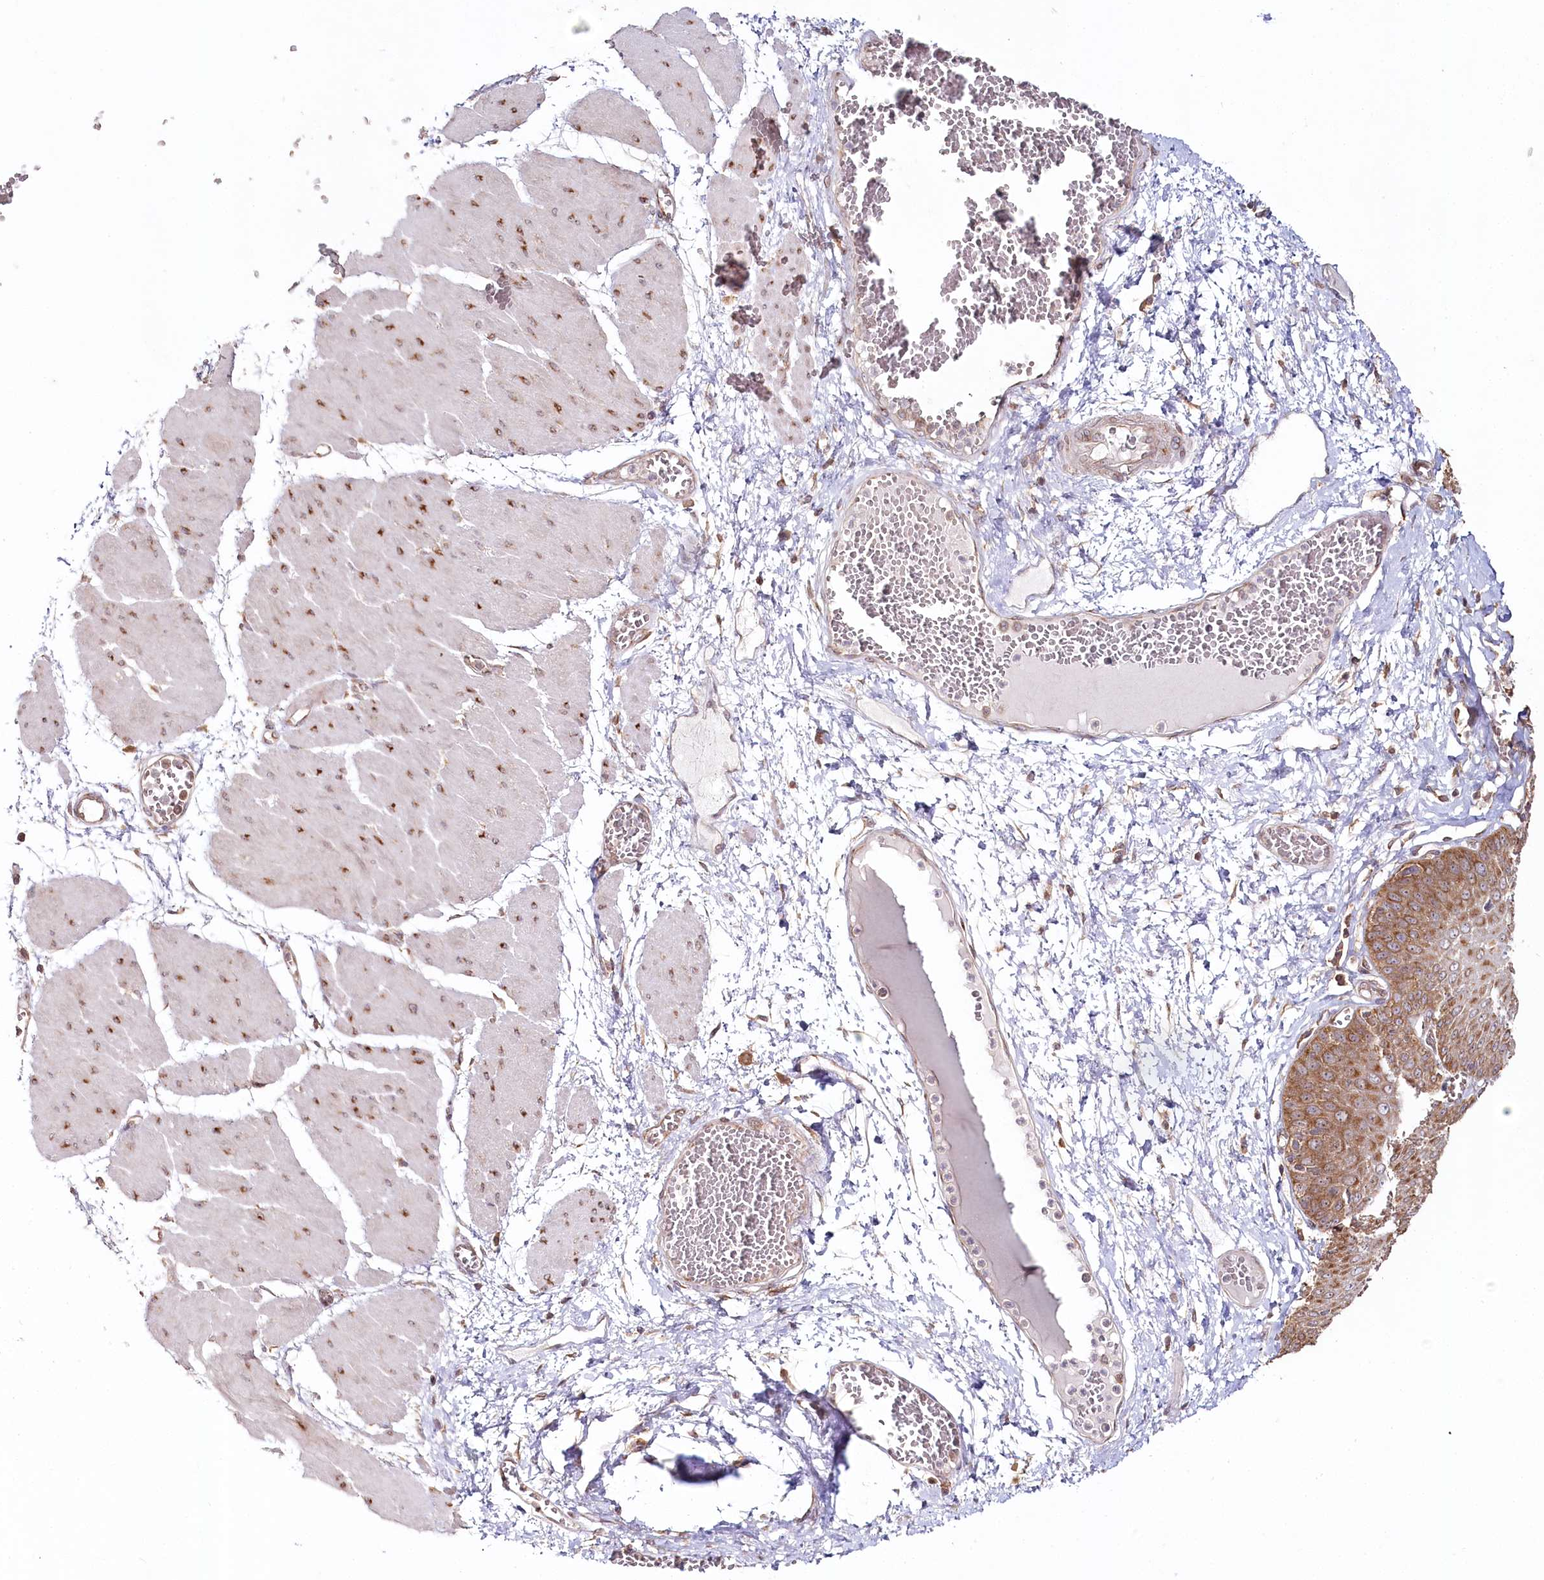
{"staining": {"intensity": "strong", "quantity": "25%-75%", "location": "cytoplasmic/membranous"}, "tissue": "esophagus", "cell_type": "Squamous epithelial cells", "image_type": "normal", "snomed": [{"axis": "morphology", "description": "Normal tissue, NOS"}, {"axis": "topography", "description": "Esophagus"}], "caption": "Unremarkable esophagus demonstrates strong cytoplasmic/membranous staining in approximately 25%-75% of squamous epithelial cells (DAB IHC, brown staining for protein, blue staining for nuclei)..", "gene": "OTUD4", "patient": {"sex": "male", "age": 60}}